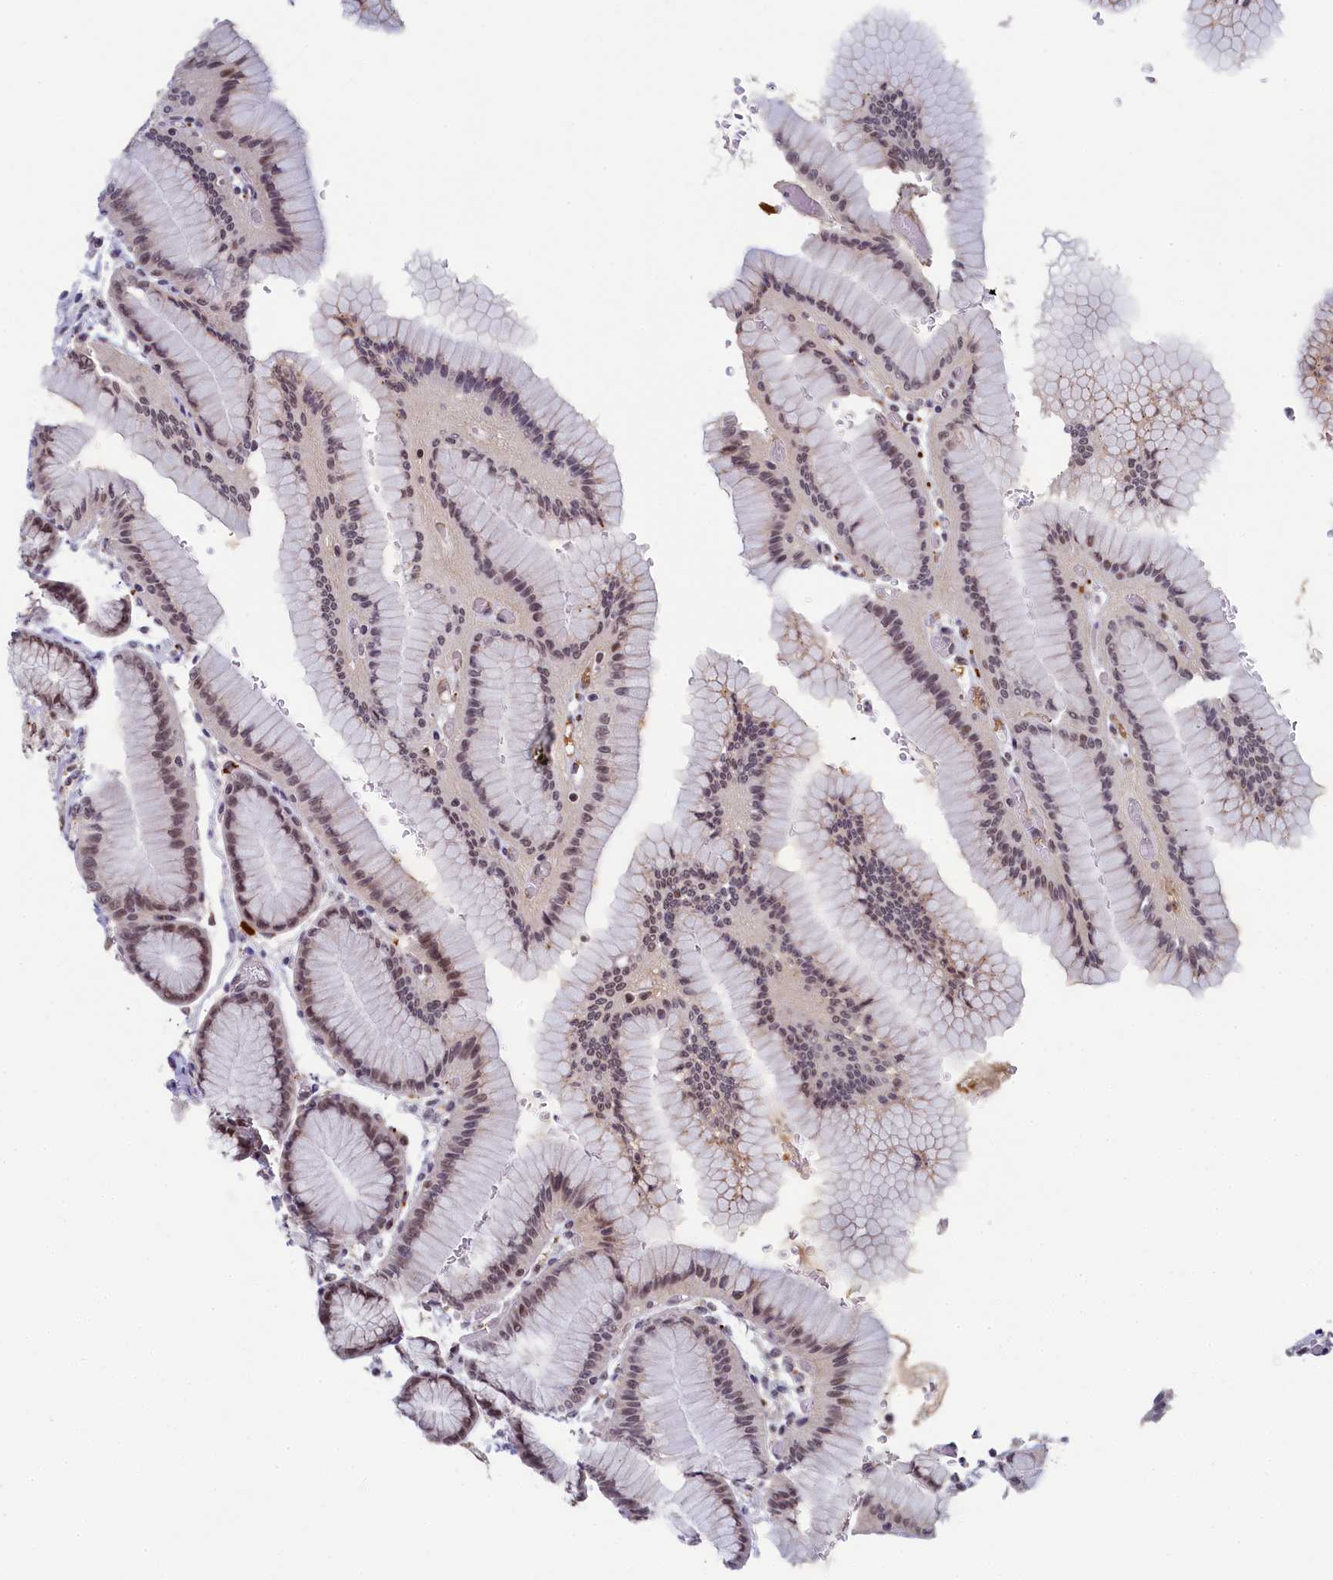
{"staining": {"intensity": "moderate", "quantity": ">75%", "location": "nuclear"}, "tissue": "stomach", "cell_type": "Glandular cells", "image_type": "normal", "snomed": [{"axis": "morphology", "description": "Normal tissue, NOS"}, {"axis": "morphology", "description": "Adenocarcinoma, NOS"}, {"axis": "morphology", "description": "Adenocarcinoma, High grade"}, {"axis": "topography", "description": "Stomach, upper"}, {"axis": "topography", "description": "Stomach"}], "caption": "Glandular cells reveal medium levels of moderate nuclear staining in about >75% of cells in normal human stomach.", "gene": "INTS14", "patient": {"sex": "female", "age": 65}}